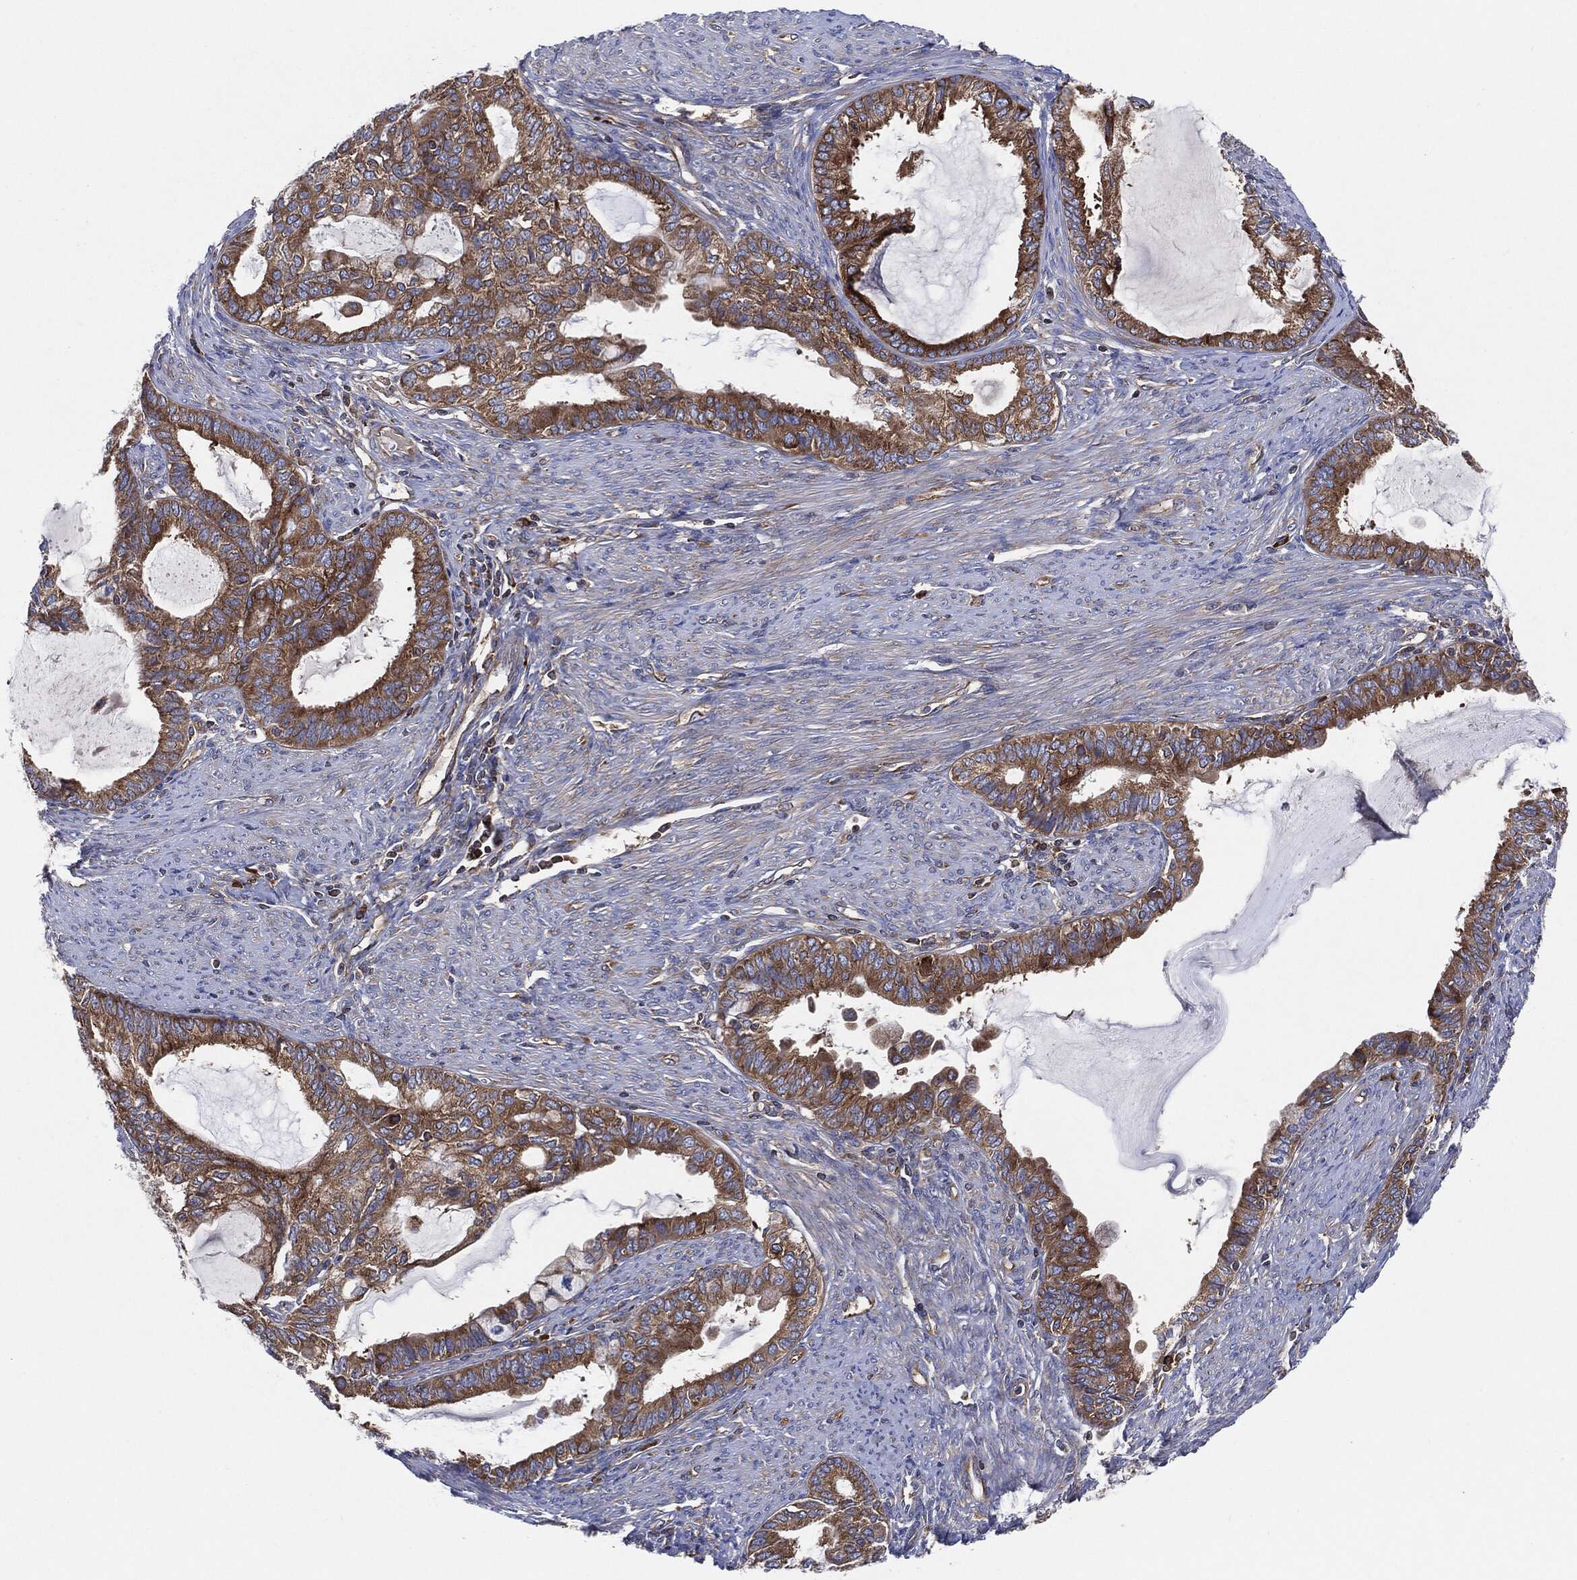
{"staining": {"intensity": "moderate", "quantity": "25%-75%", "location": "cytoplasmic/membranous"}, "tissue": "endometrial cancer", "cell_type": "Tumor cells", "image_type": "cancer", "snomed": [{"axis": "morphology", "description": "Adenocarcinoma, NOS"}, {"axis": "topography", "description": "Endometrium"}], "caption": "Immunohistochemical staining of human endometrial cancer (adenocarcinoma) shows medium levels of moderate cytoplasmic/membranous protein positivity in approximately 25%-75% of tumor cells.", "gene": "EIF2S2", "patient": {"sex": "female", "age": 86}}